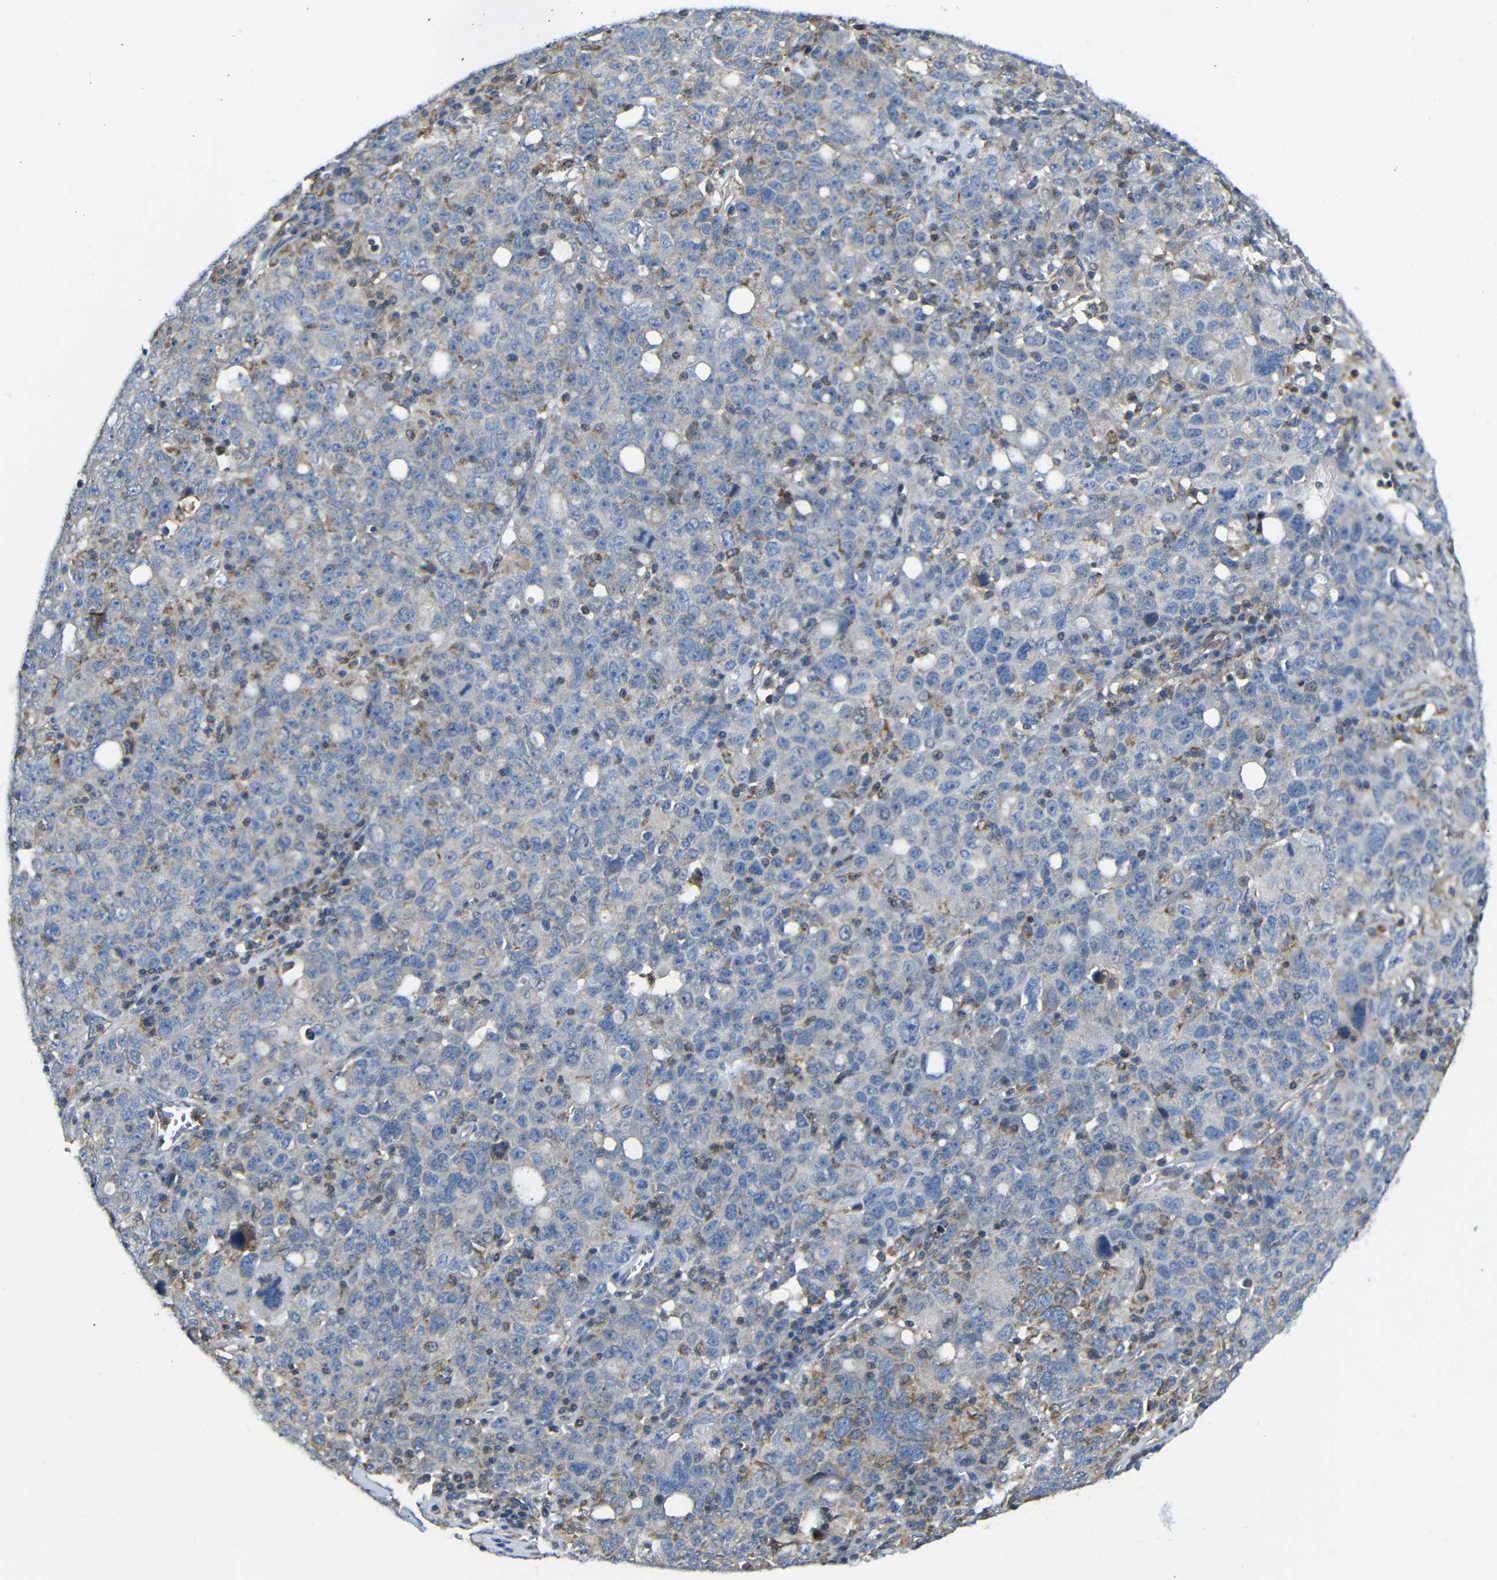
{"staining": {"intensity": "negative", "quantity": "none", "location": "none"}, "tissue": "ovarian cancer", "cell_type": "Tumor cells", "image_type": "cancer", "snomed": [{"axis": "morphology", "description": "Carcinoma, endometroid"}, {"axis": "topography", "description": "Ovary"}], "caption": "Immunohistochemistry micrograph of neoplastic tissue: ovarian endometroid carcinoma stained with DAB (3,3'-diaminobenzidine) demonstrates no significant protein staining in tumor cells.", "gene": "PDCD1LG2", "patient": {"sex": "female", "age": 62}}